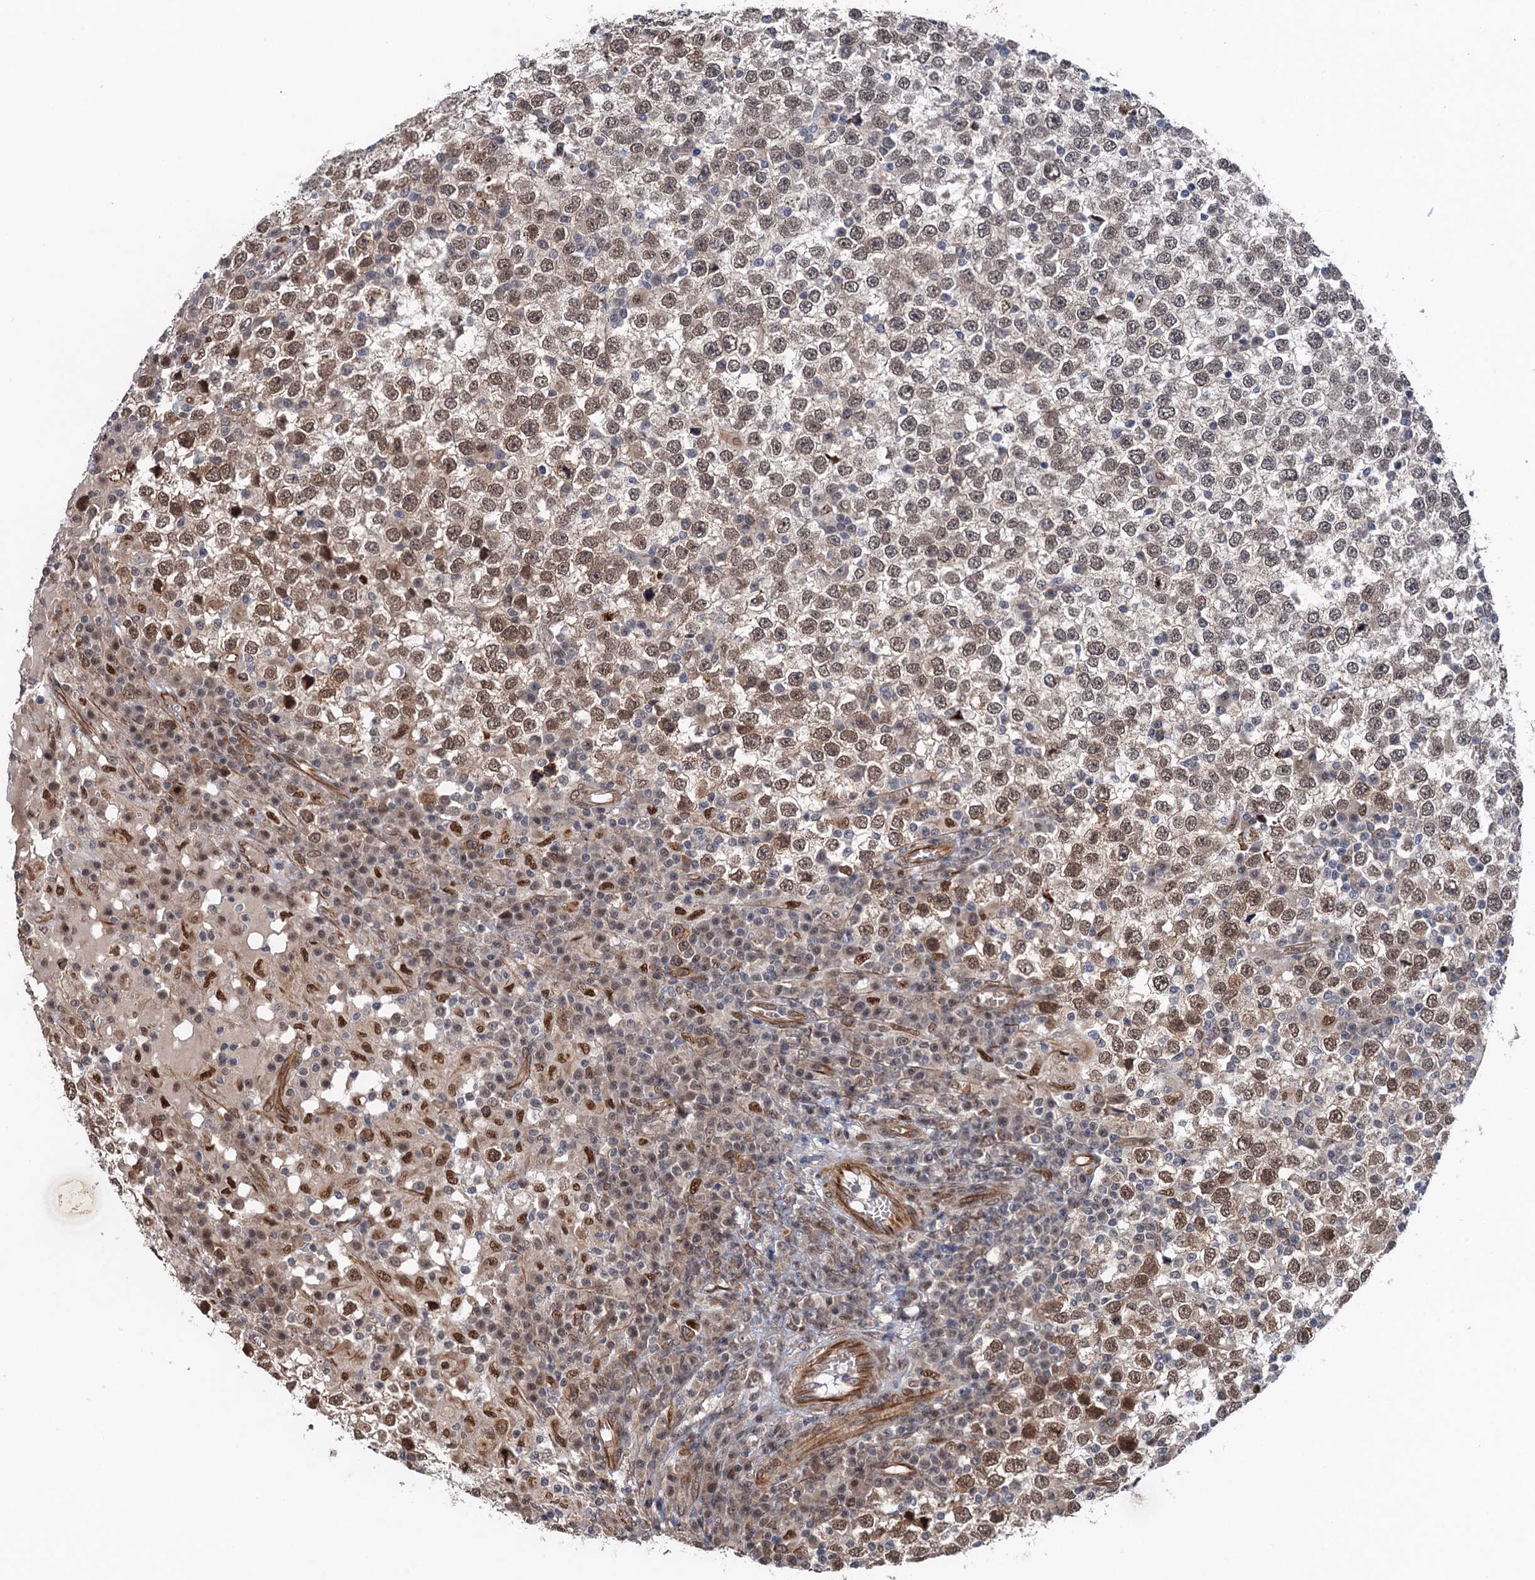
{"staining": {"intensity": "moderate", "quantity": ">75%", "location": "cytoplasmic/membranous,nuclear"}, "tissue": "testis cancer", "cell_type": "Tumor cells", "image_type": "cancer", "snomed": [{"axis": "morphology", "description": "Seminoma, NOS"}, {"axis": "topography", "description": "Testis"}], "caption": "An image showing moderate cytoplasmic/membranous and nuclear staining in approximately >75% of tumor cells in testis cancer, as visualized by brown immunohistochemical staining.", "gene": "TTC31", "patient": {"sex": "male", "age": 65}}